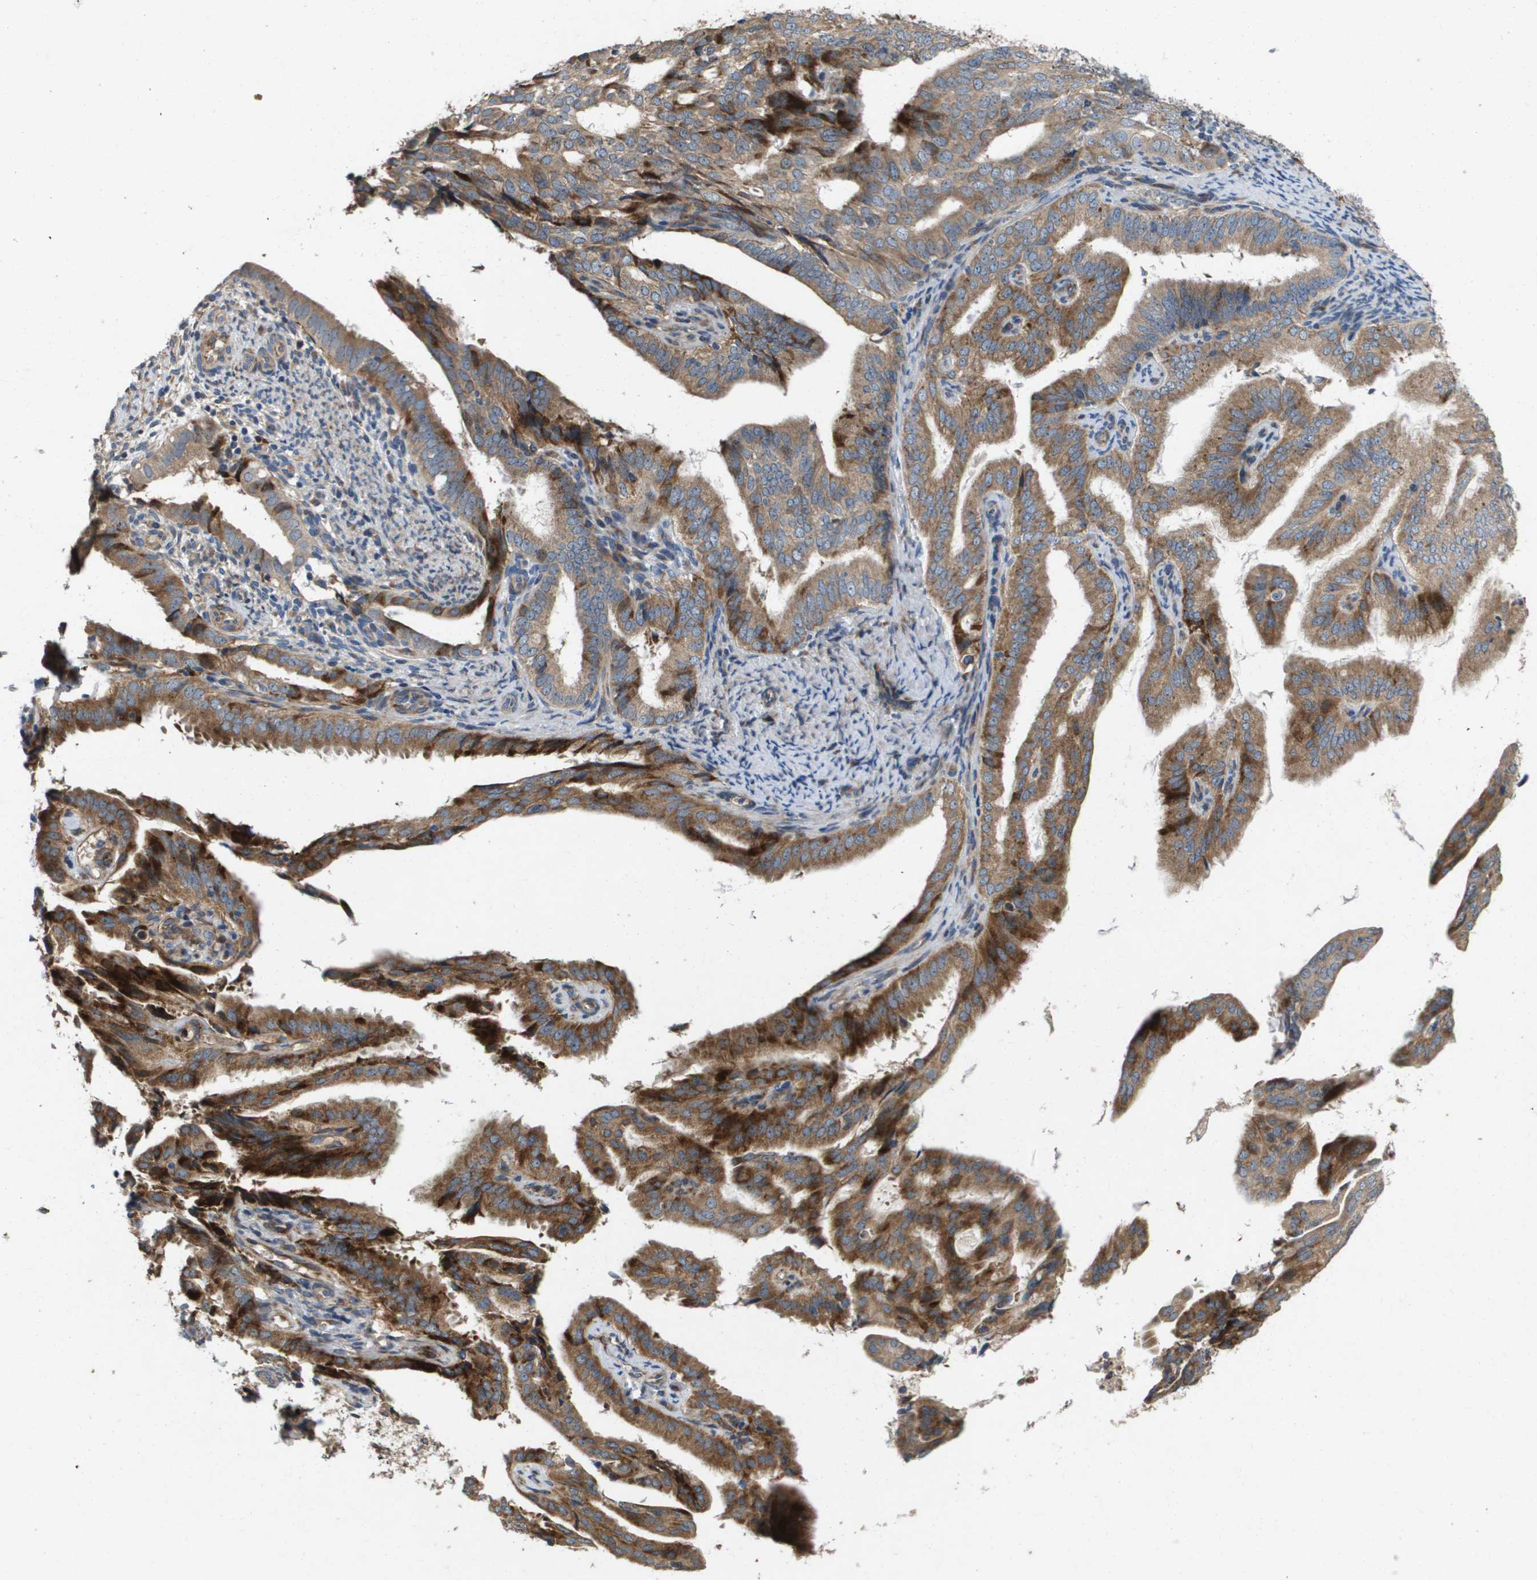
{"staining": {"intensity": "moderate", "quantity": ">75%", "location": "cytoplasmic/membranous"}, "tissue": "endometrial cancer", "cell_type": "Tumor cells", "image_type": "cancer", "snomed": [{"axis": "morphology", "description": "Adenocarcinoma, NOS"}, {"axis": "topography", "description": "Endometrium"}], "caption": "Immunohistochemical staining of endometrial cancer (adenocarcinoma) demonstrates moderate cytoplasmic/membranous protein positivity in approximately >75% of tumor cells.", "gene": "ENTPD2", "patient": {"sex": "female", "age": 58}}